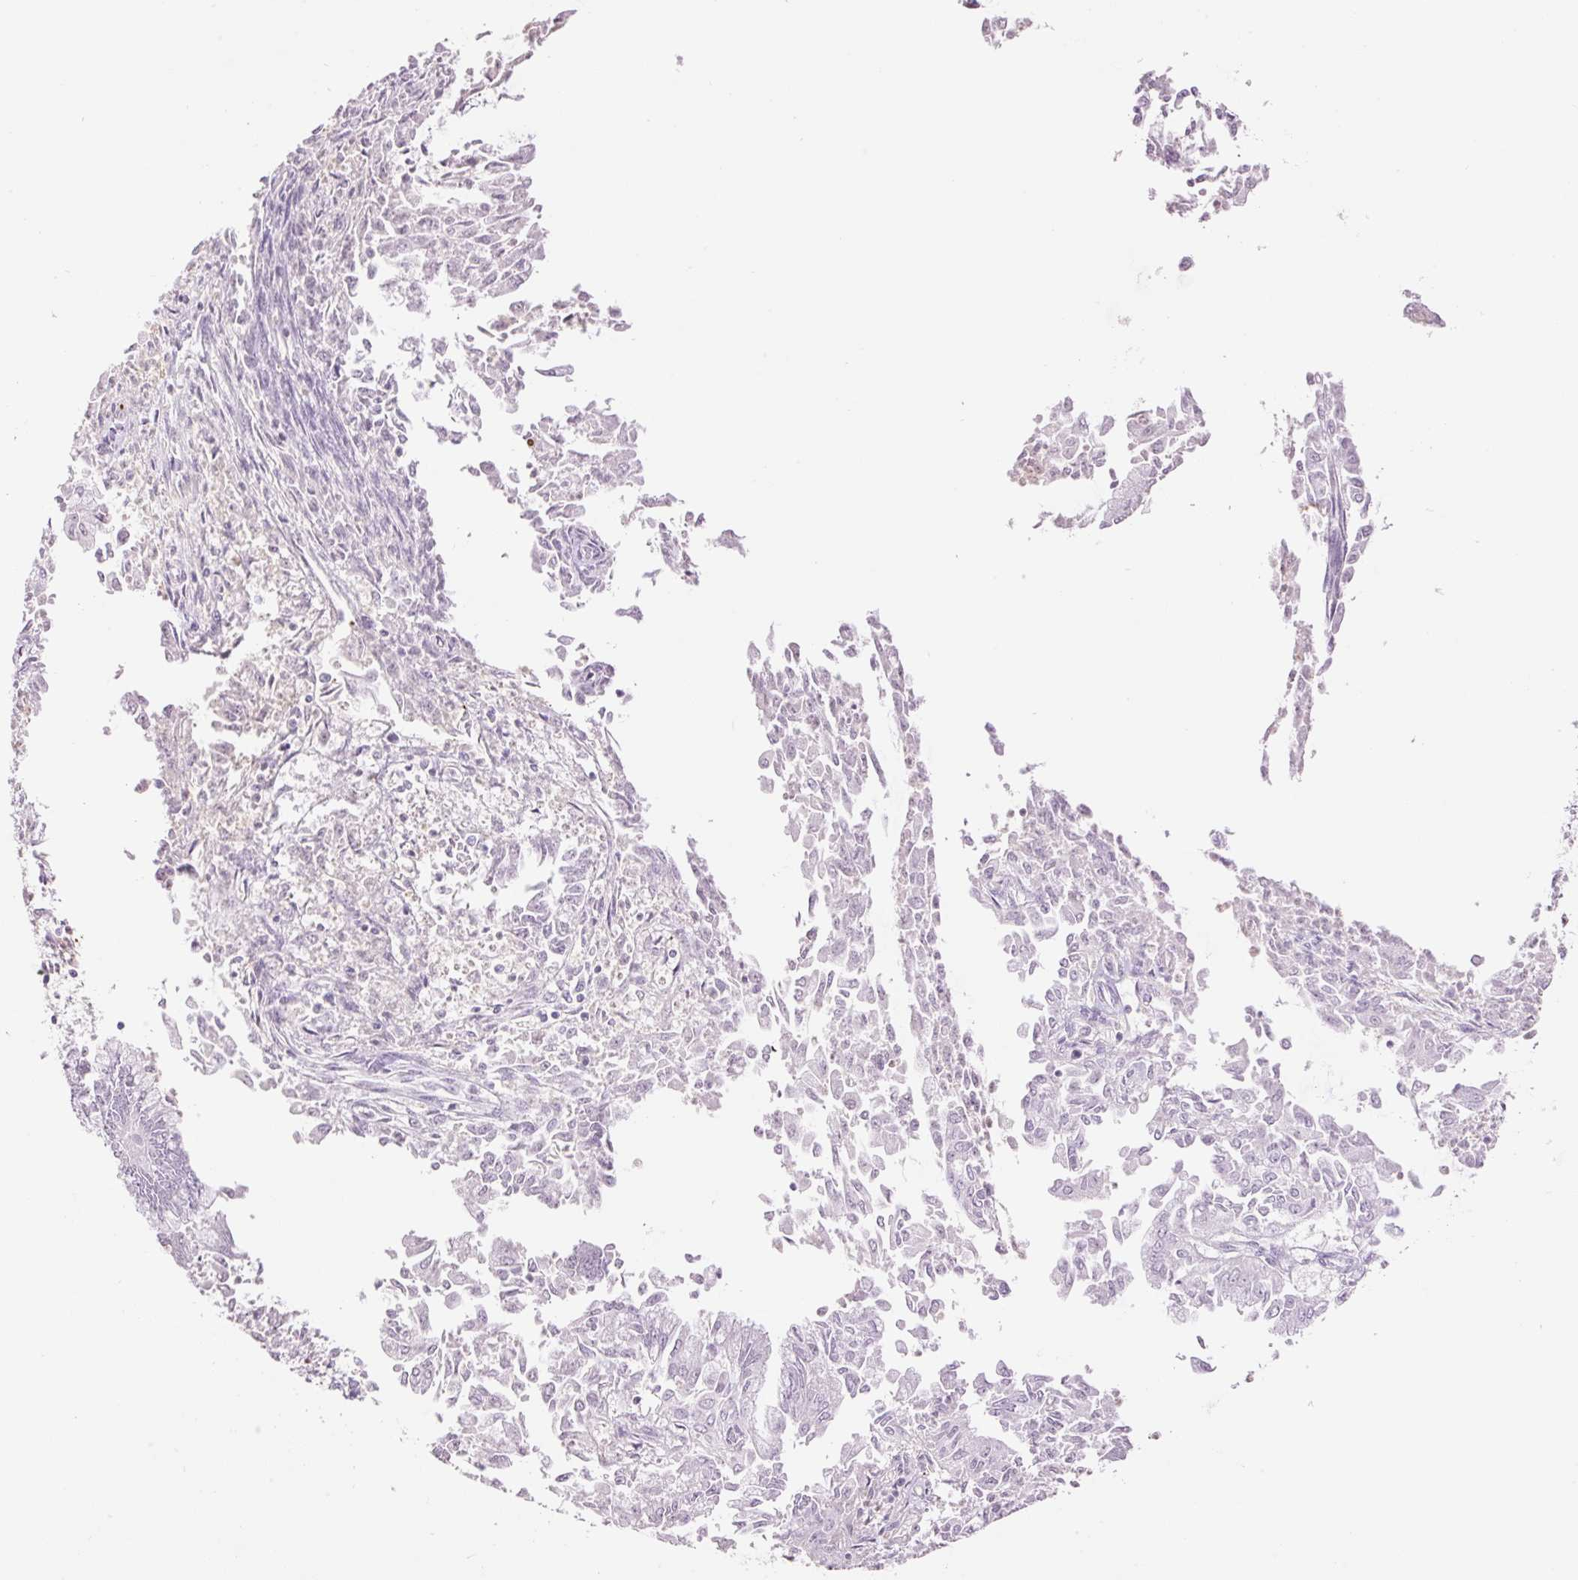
{"staining": {"intensity": "negative", "quantity": "none", "location": "none"}, "tissue": "endometrial cancer", "cell_type": "Tumor cells", "image_type": "cancer", "snomed": [{"axis": "morphology", "description": "Adenocarcinoma, NOS"}, {"axis": "topography", "description": "Endometrium"}], "caption": "IHC of adenocarcinoma (endometrial) displays no positivity in tumor cells. The staining is performed using DAB brown chromogen with nuclei counter-stained in using hematoxylin.", "gene": "LY6G6D", "patient": {"sex": "female", "age": 73}}